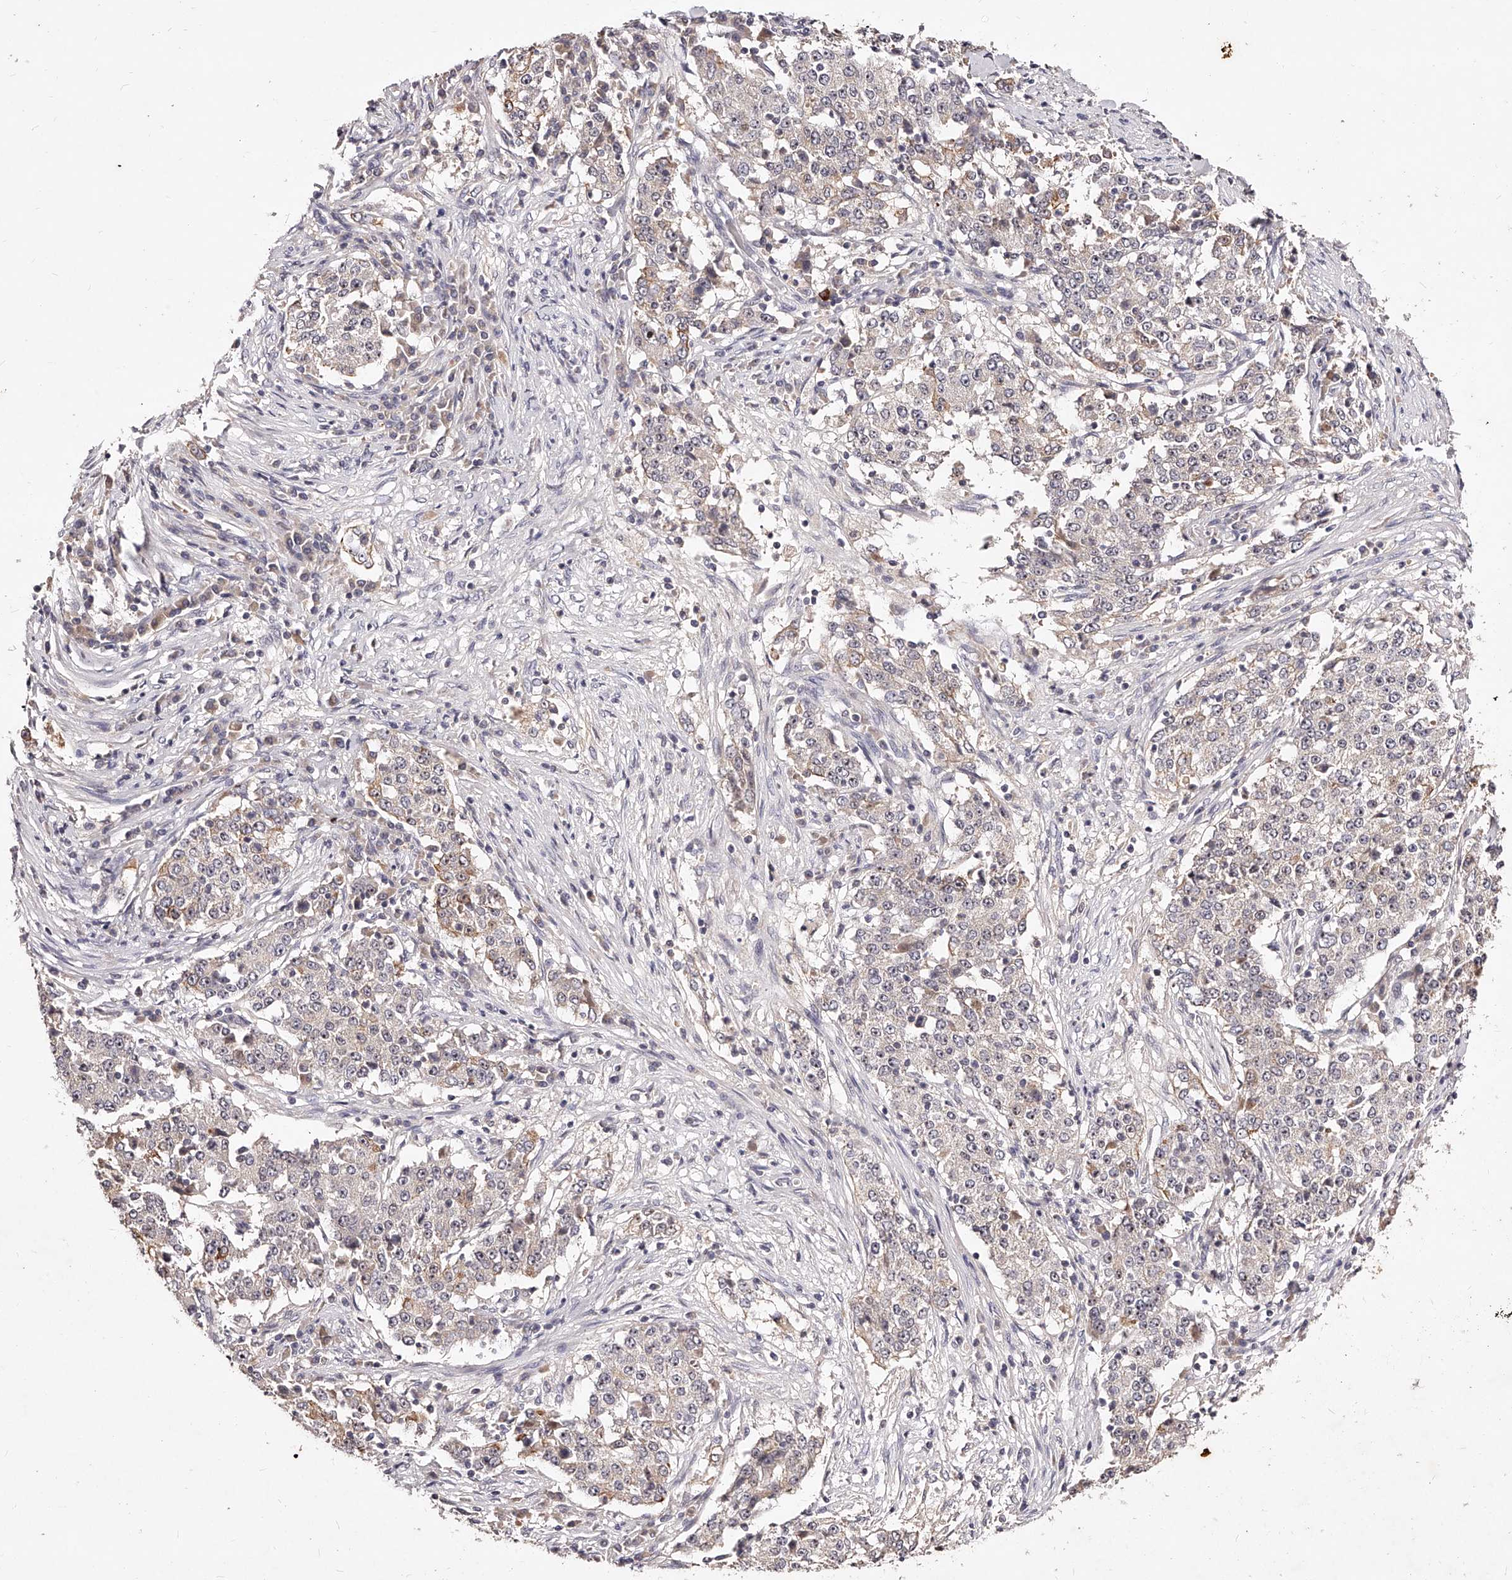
{"staining": {"intensity": "weak", "quantity": "<25%", "location": "cytoplasmic/membranous"}, "tissue": "stomach cancer", "cell_type": "Tumor cells", "image_type": "cancer", "snomed": [{"axis": "morphology", "description": "Adenocarcinoma, NOS"}, {"axis": "topography", "description": "Stomach"}], "caption": "DAB (3,3'-diaminobenzidine) immunohistochemical staining of human stomach cancer demonstrates no significant positivity in tumor cells.", "gene": "PHACTR1", "patient": {"sex": "male", "age": 59}}